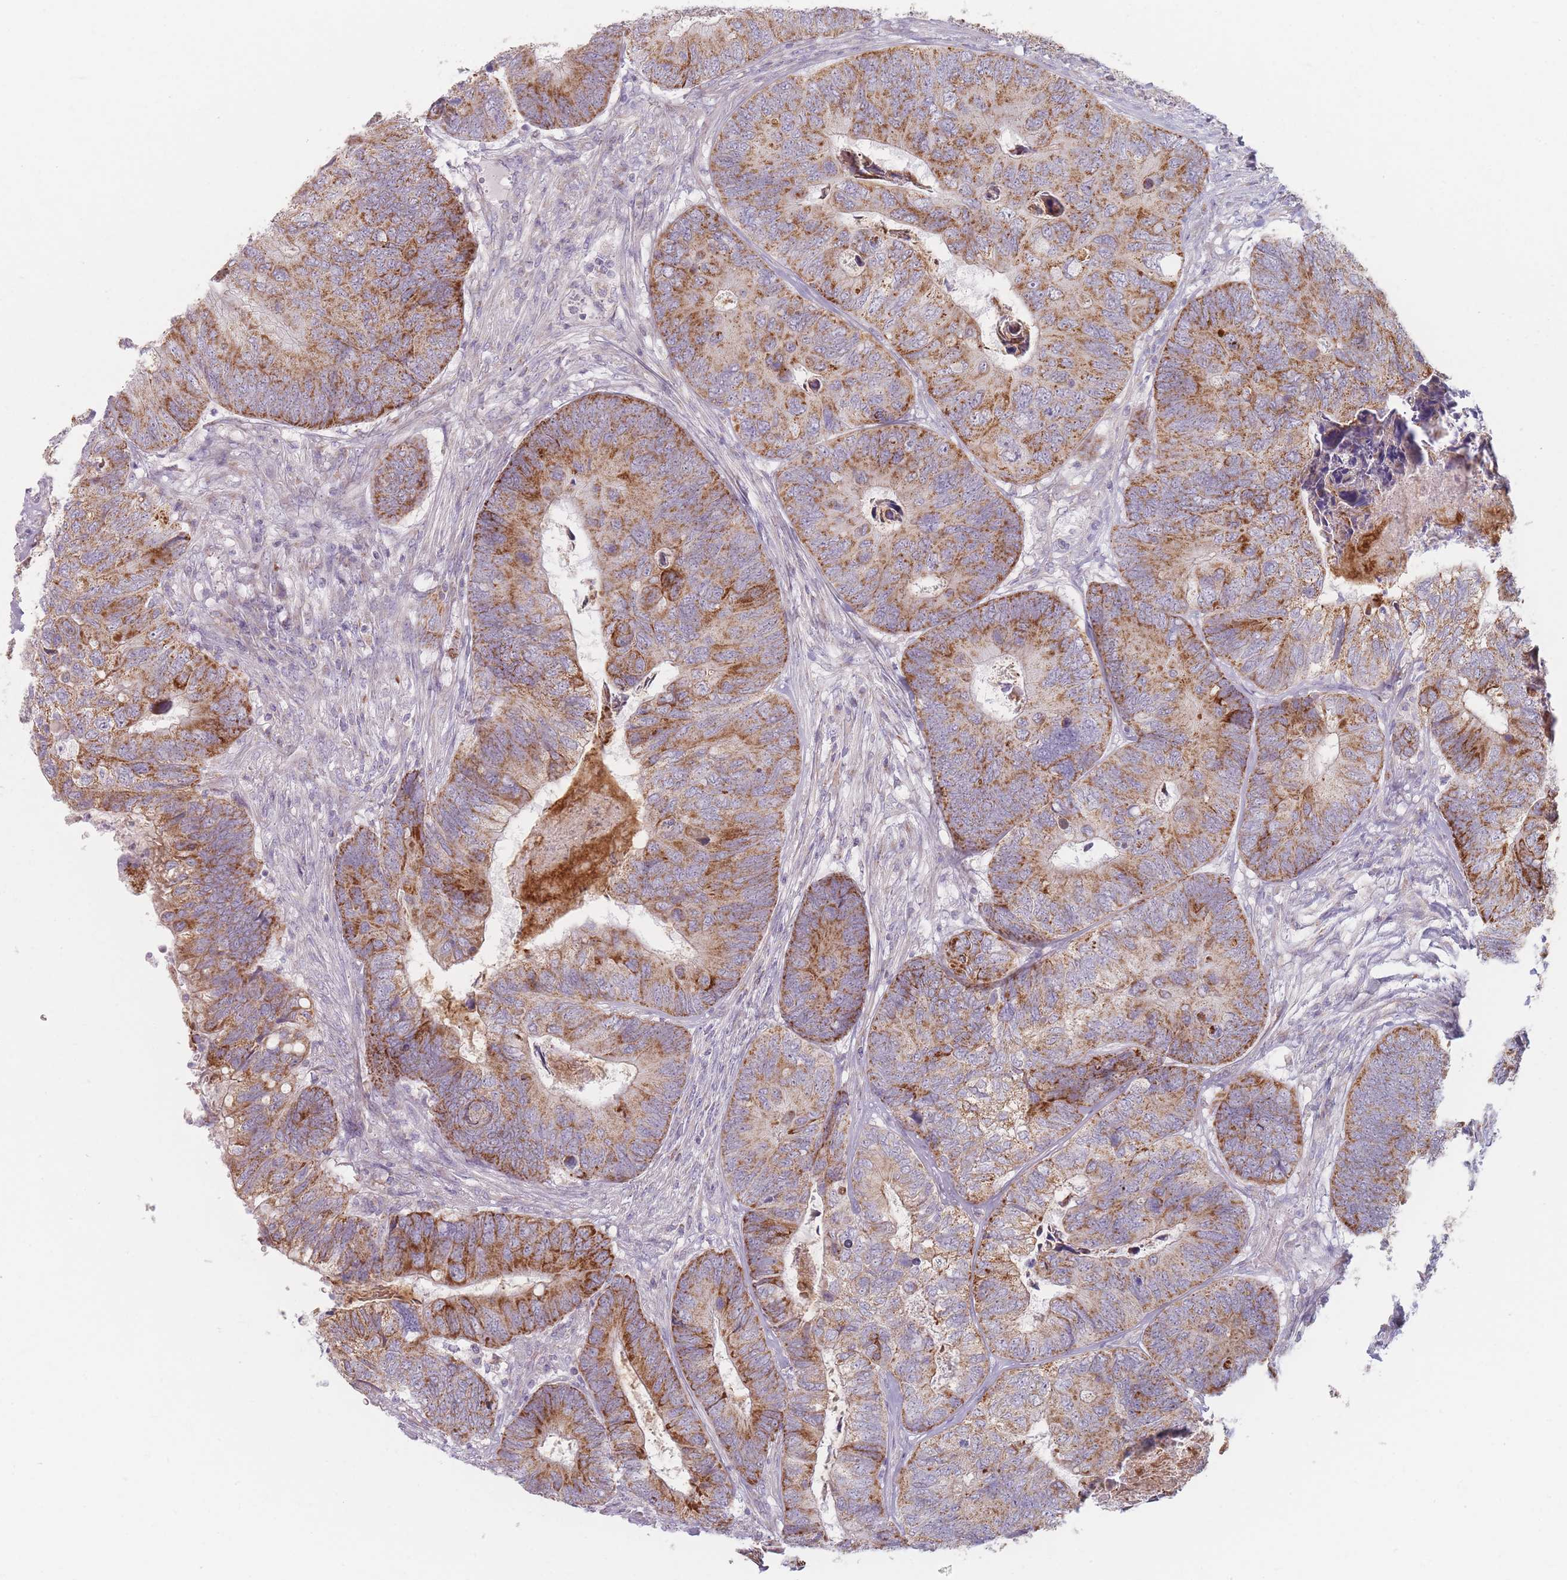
{"staining": {"intensity": "moderate", "quantity": ">75%", "location": "cytoplasmic/membranous"}, "tissue": "colorectal cancer", "cell_type": "Tumor cells", "image_type": "cancer", "snomed": [{"axis": "morphology", "description": "Adenocarcinoma, NOS"}, {"axis": "topography", "description": "Colon"}], "caption": "About >75% of tumor cells in colorectal cancer (adenocarcinoma) show moderate cytoplasmic/membranous protein positivity as visualized by brown immunohistochemical staining.", "gene": "ESRP2", "patient": {"sex": "female", "age": 67}}